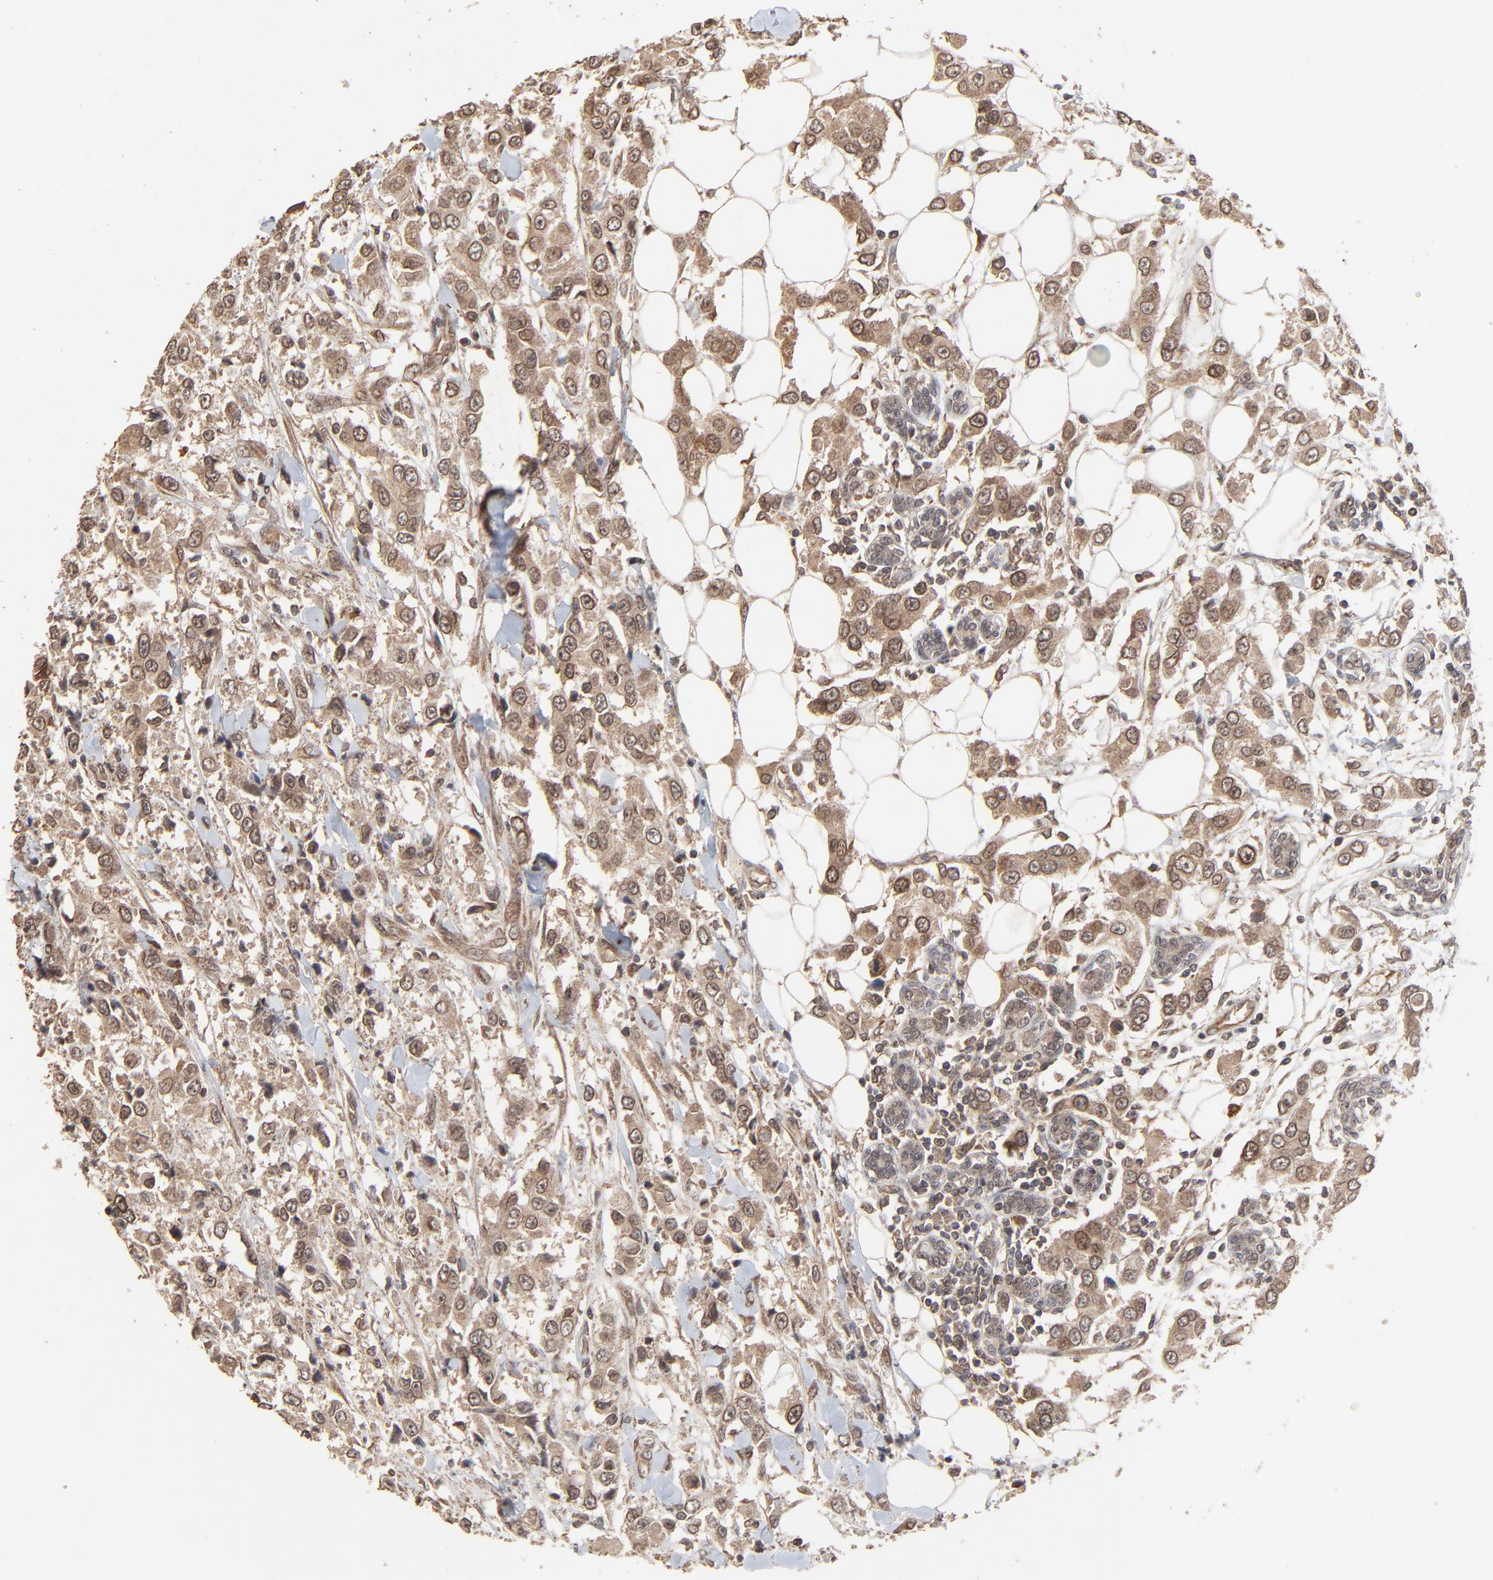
{"staining": {"intensity": "moderate", "quantity": ">75%", "location": "cytoplasmic/membranous,nuclear"}, "tissue": "breast cancer", "cell_type": "Tumor cells", "image_type": "cancer", "snomed": [{"axis": "morphology", "description": "Duct carcinoma"}, {"axis": "topography", "description": "Breast"}], "caption": "Protein analysis of breast cancer tissue exhibits moderate cytoplasmic/membranous and nuclear expression in about >75% of tumor cells.", "gene": "FAM227A", "patient": {"sex": "female", "age": 58}}